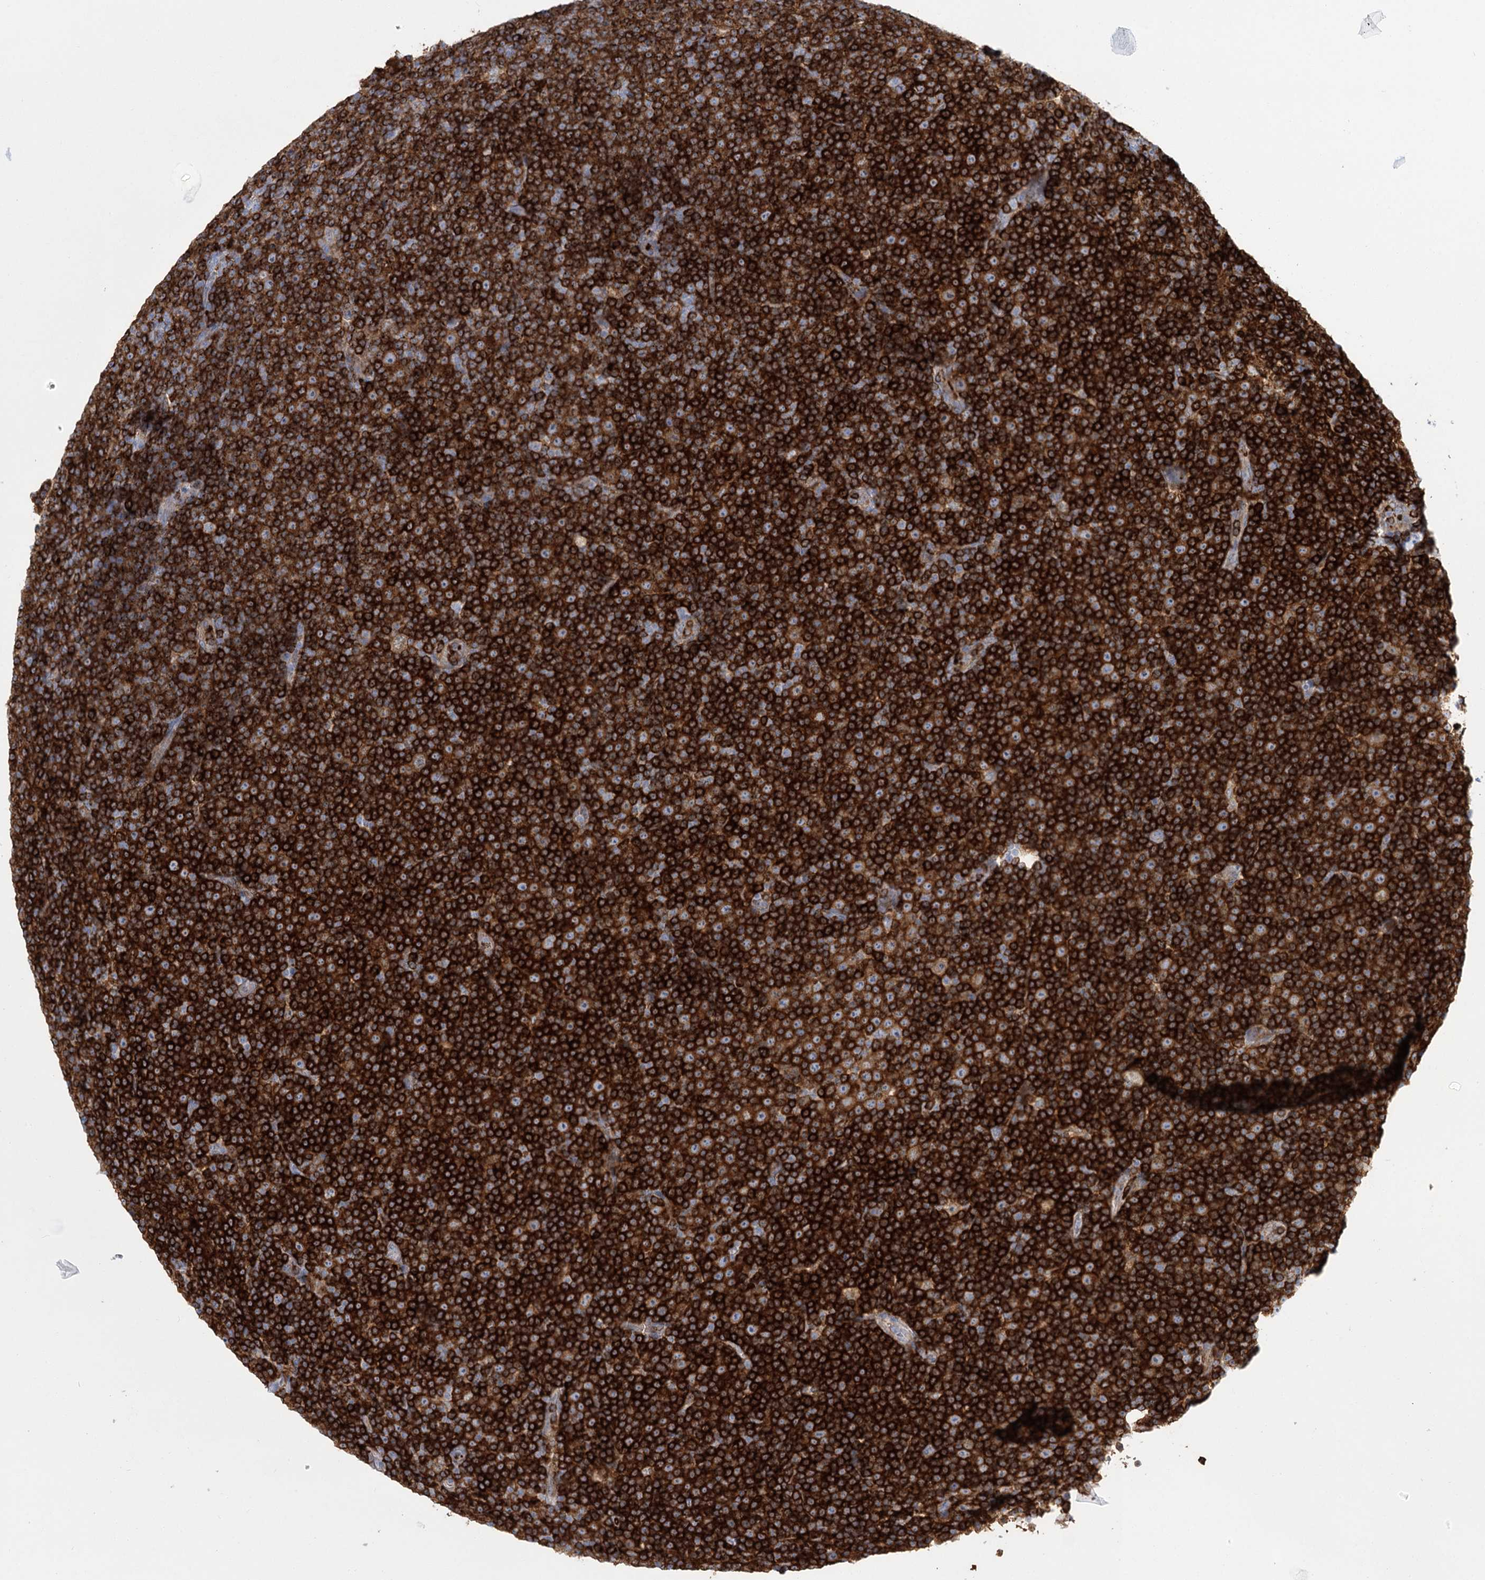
{"staining": {"intensity": "strong", "quantity": ">75%", "location": "cytoplasmic/membranous"}, "tissue": "lymphoma", "cell_type": "Tumor cells", "image_type": "cancer", "snomed": [{"axis": "morphology", "description": "Malignant lymphoma, non-Hodgkin's type, Low grade"}, {"axis": "topography", "description": "Lymph node"}], "caption": "Immunohistochemical staining of low-grade malignant lymphoma, non-Hodgkin's type reveals high levels of strong cytoplasmic/membranous staining in about >75% of tumor cells.", "gene": "CCDC88A", "patient": {"sex": "female", "age": 67}}